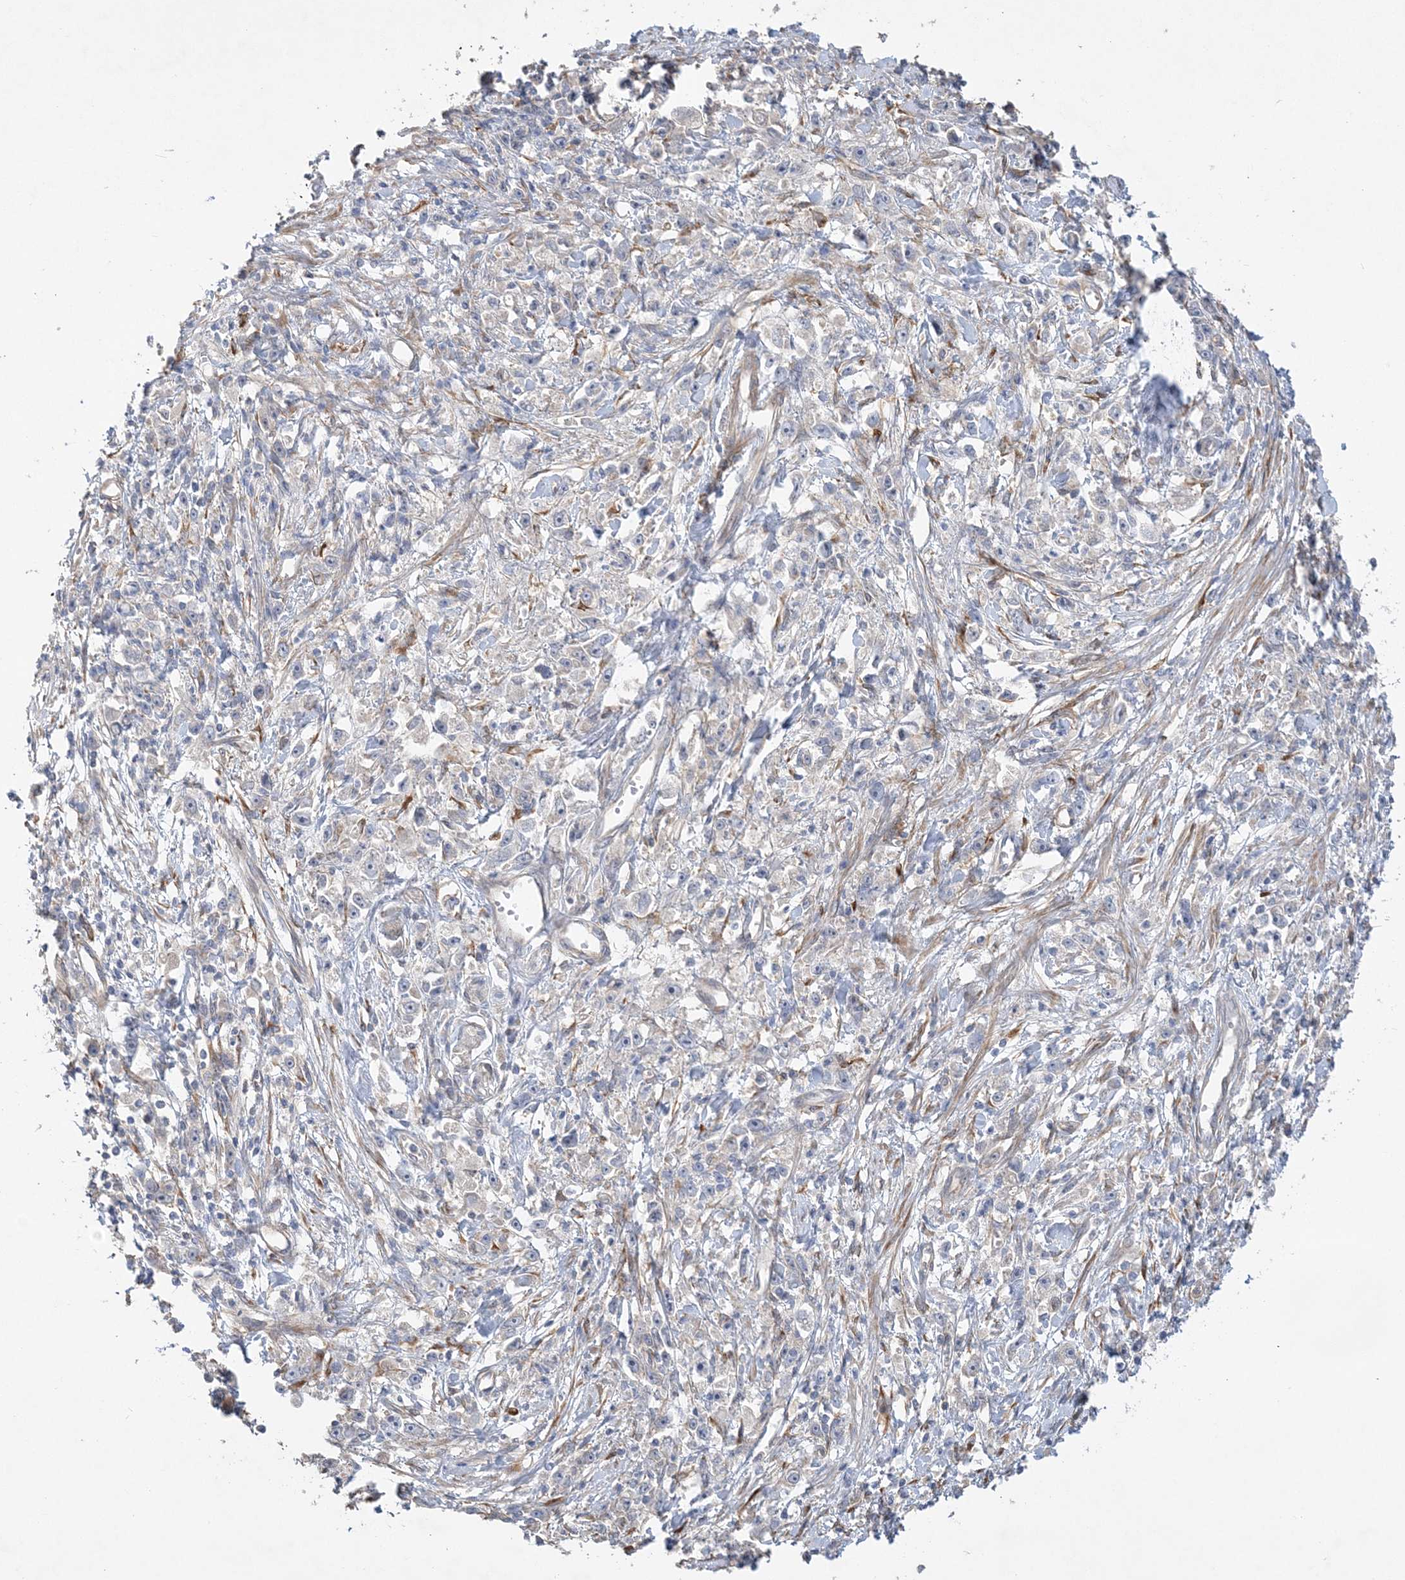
{"staining": {"intensity": "negative", "quantity": "none", "location": "none"}, "tissue": "stomach cancer", "cell_type": "Tumor cells", "image_type": "cancer", "snomed": [{"axis": "morphology", "description": "Adenocarcinoma, NOS"}, {"axis": "topography", "description": "Stomach"}], "caption": "A histopathology image of stomach cancer (adenocarcinoma) stained for a protein demonstrates no brown staining in tumor cells.", "gene": "MAP4K5", "patient": {"sex": "female", "age": 59}}